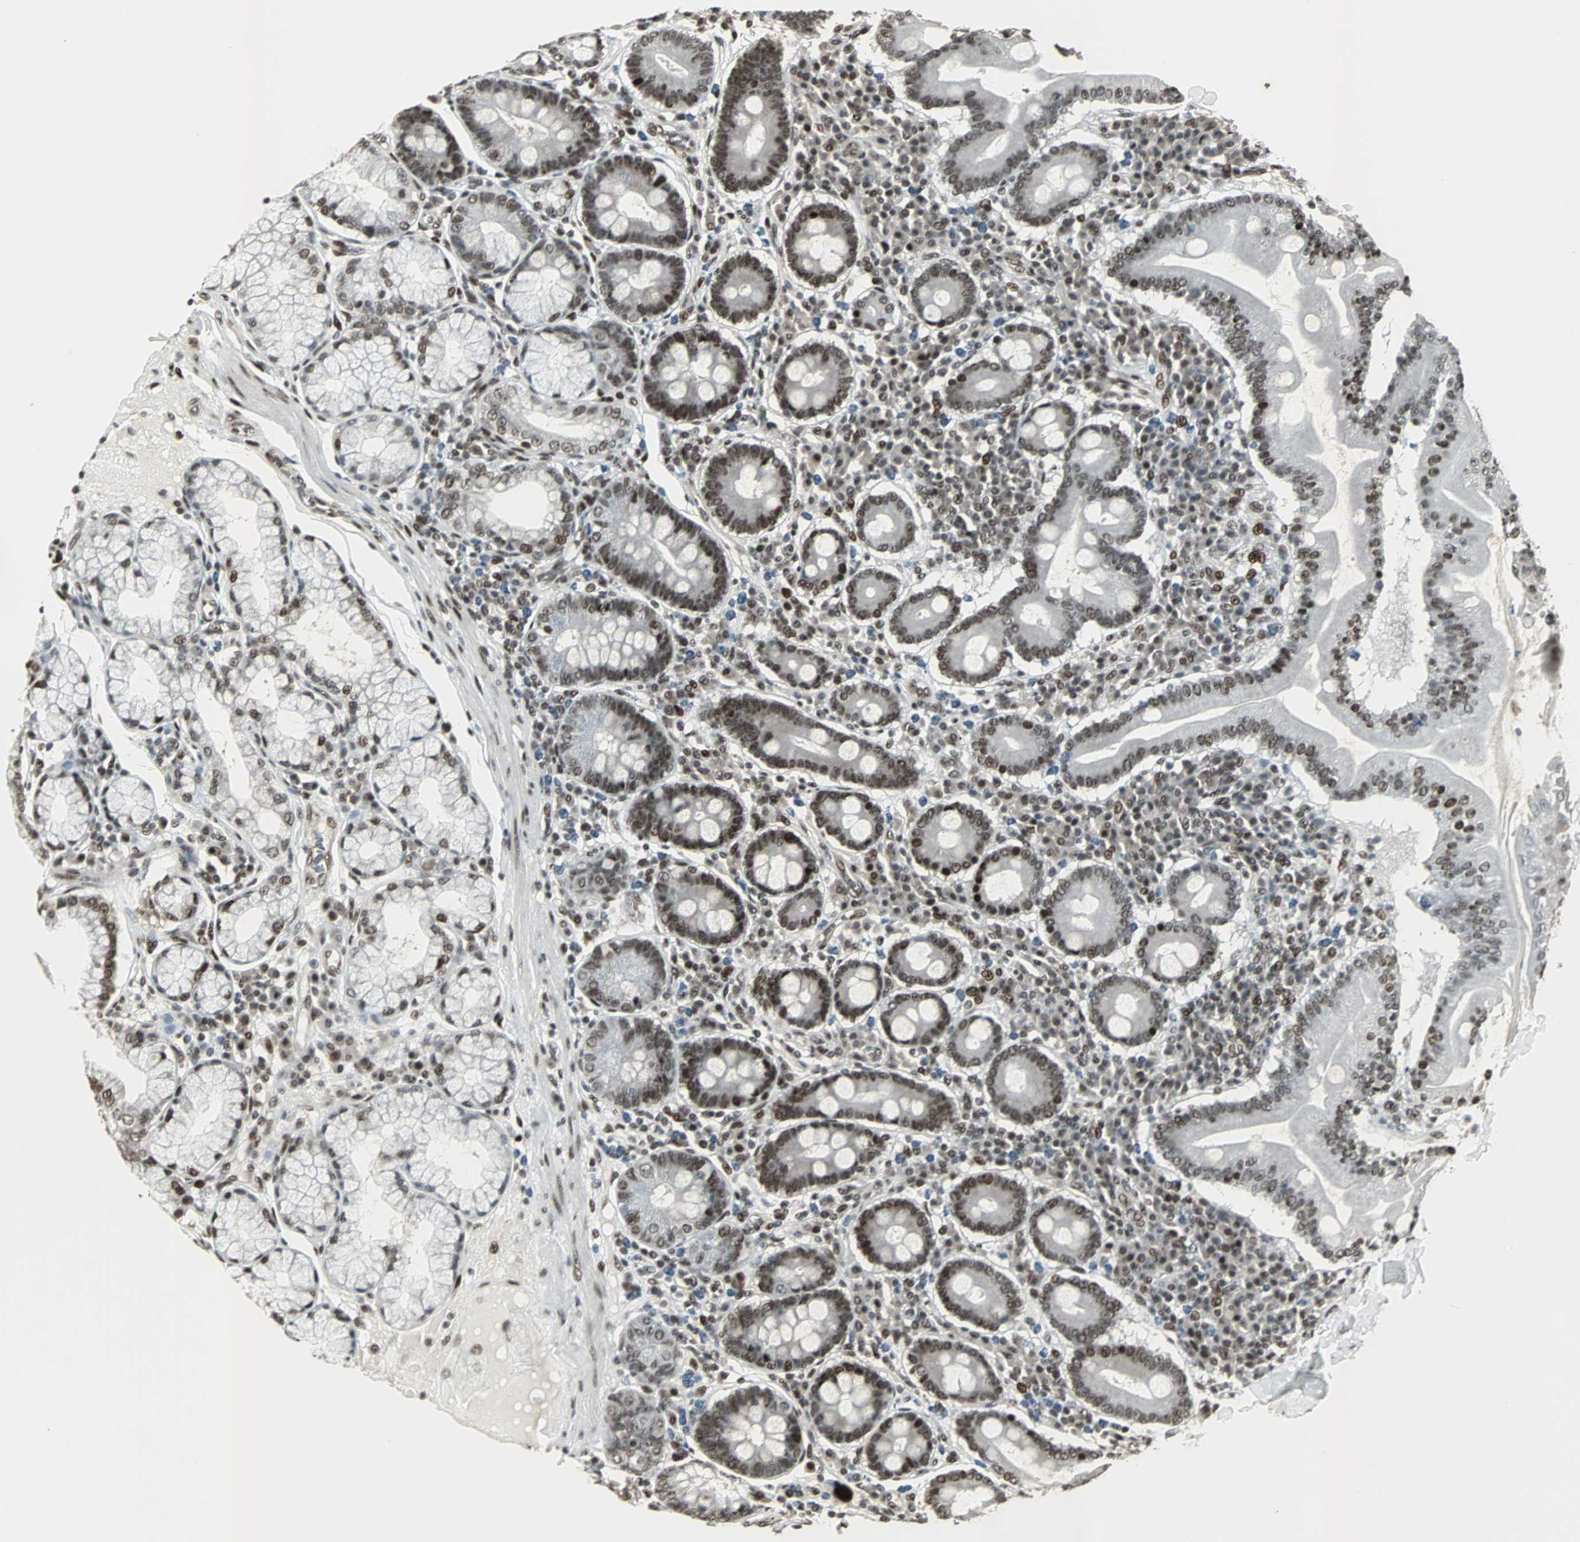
{"staining": {"intensity": "strong", "quantity": ">75%", "location": "nuclear"}, "tissue": "duodenum", "cell_type": "Glandular cells", "image_type": "normal", "snomed": [{"axis": "morphology", "description": "Normal tissue, NOS"}, {"axis": "topography", "description": "Duodenum"}], "caption": "Protein staining of normal duodenum exhibits strong nuclear staining in about >75% of glandular cells. The protein of interest is stained brown, and the nuclei are stained in blue (DAB IHC with brightfield microscopy, high magnification).", "gene": "TAF5", "patient": {"sex": "male", "age": 50}}